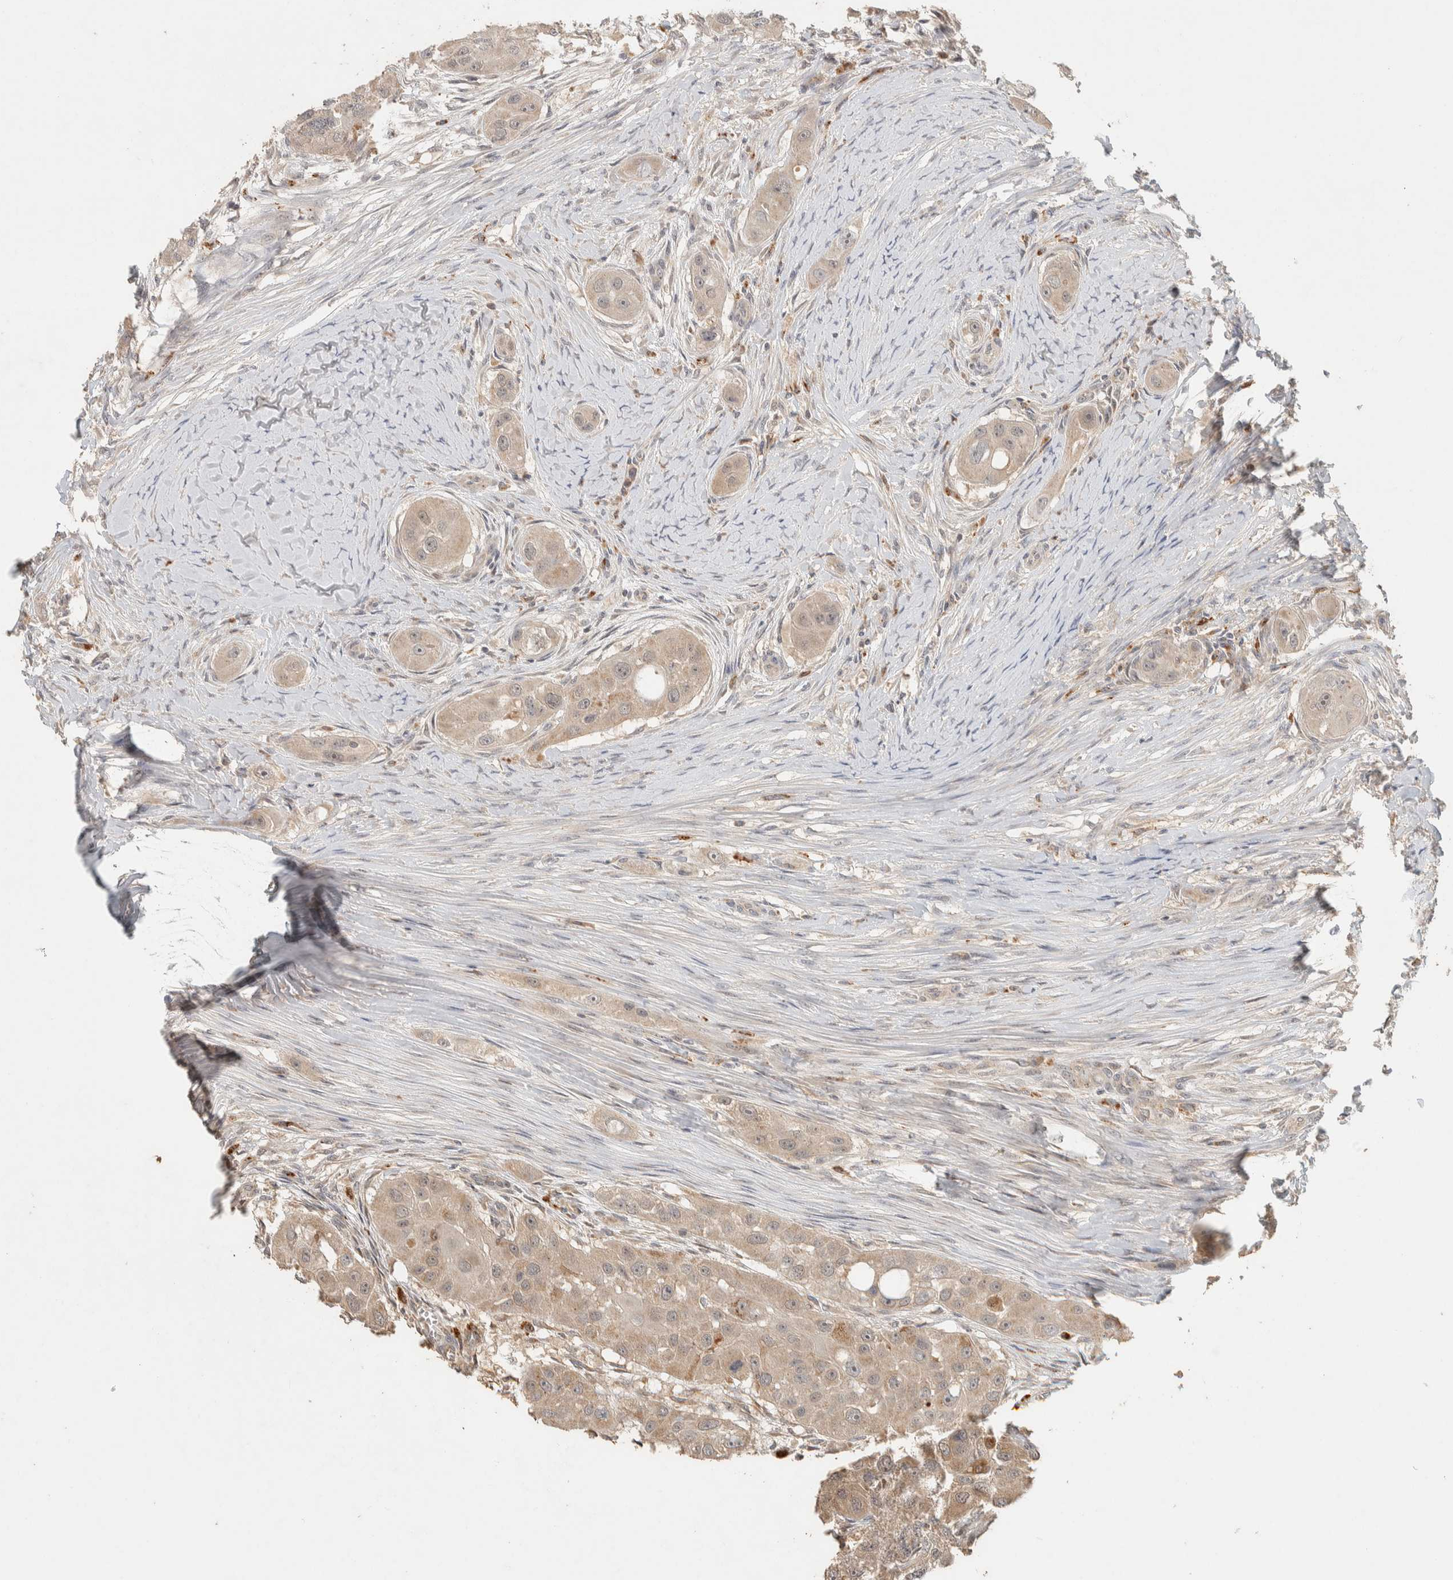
{"staining": {"intensity": "weak", "quantity": "25%-75%", "location": "cytoplasmic/membranous"}, "tissue": "head and neck cancer", "cell_type": "Tumor cells", "image_type": "cancer", "snomed": [{"axis": "morphology", "description": "Normal tissue, NOS"}, {"axis": "morphology", "description": "Squamous cell carcinoma, NOS"}, {"axis": "topography", "description": "Skeletal muscle"}, {"axis": "topography", "description": "Head-Neck"}], "caption": "Immunohistochemical staining of human squamous cell carcinoma (head and neck) shows low levels of weak cytoplasmic/membranous expression in about 25%-75% of tumor cells.", "gene": "ITPA", "patient": {"sex": "male", "age": 51}}